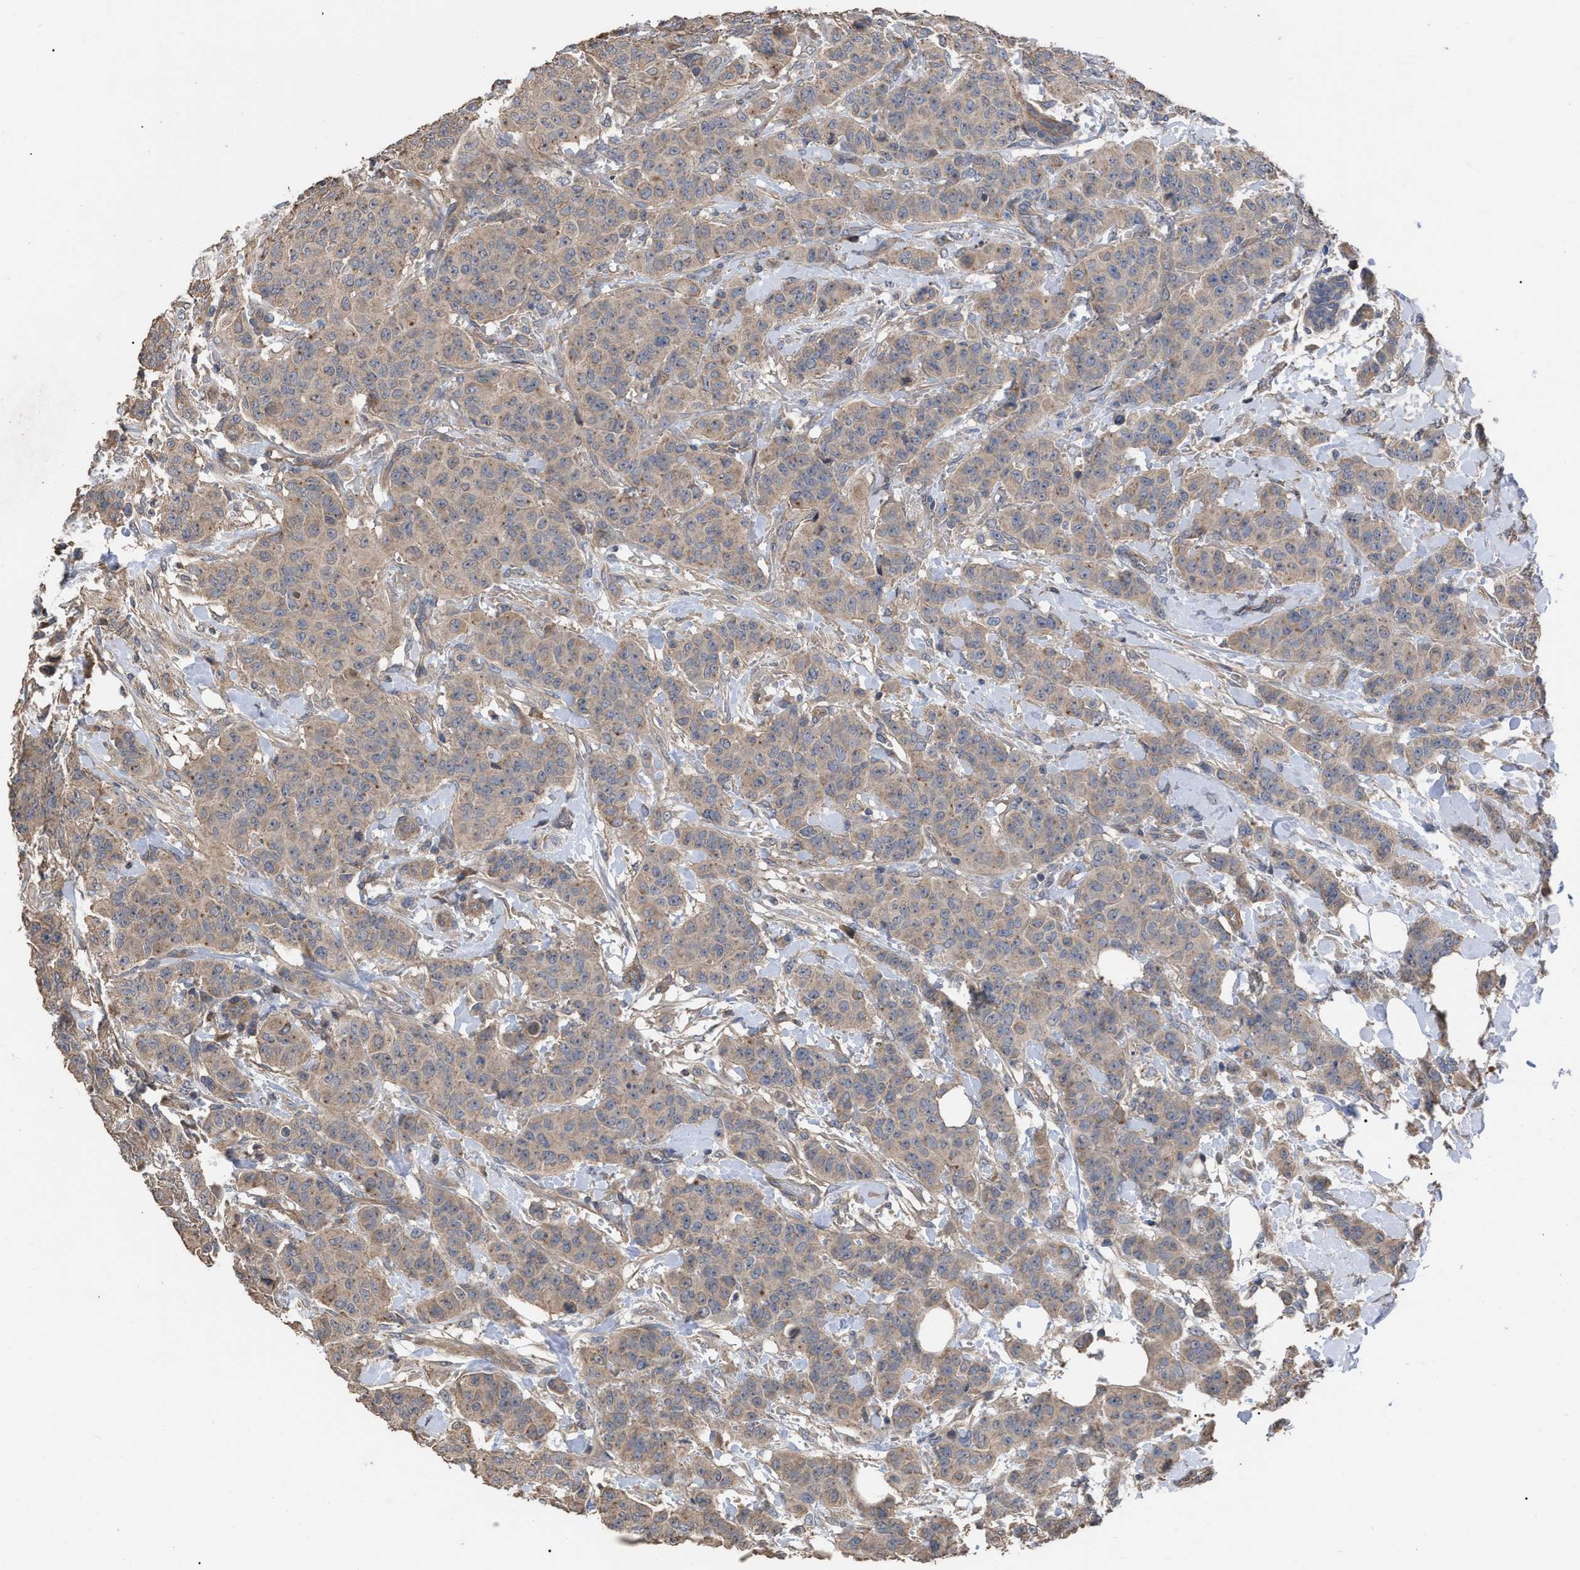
{"staining": {"intensity": "weak", "quantity": ">75%", "location": "cytoplasmic/membranous"}, "tissue": "breast cancer", "cell_type": "Tumor cells", "image_type": "cancer", "snomed": [{"axis": "morphology", "description": "Normal tissue, NOS"}, {"axis": "morphology", "description": "Duct carcinoma"}, {"axis": "topography", "description": "Breast"}], "caption": "Immunohistochemical staining of human invasive ductal carcinoma (breast) reveals low levels of weak cytoplasmic/membranous positivity in approximately >75% of tumor cells. (Brightfield microscopy of DAB IHC at high magnification).", "gene": "BTN2A1", "patient": {"sex": "female", "age": 40}}